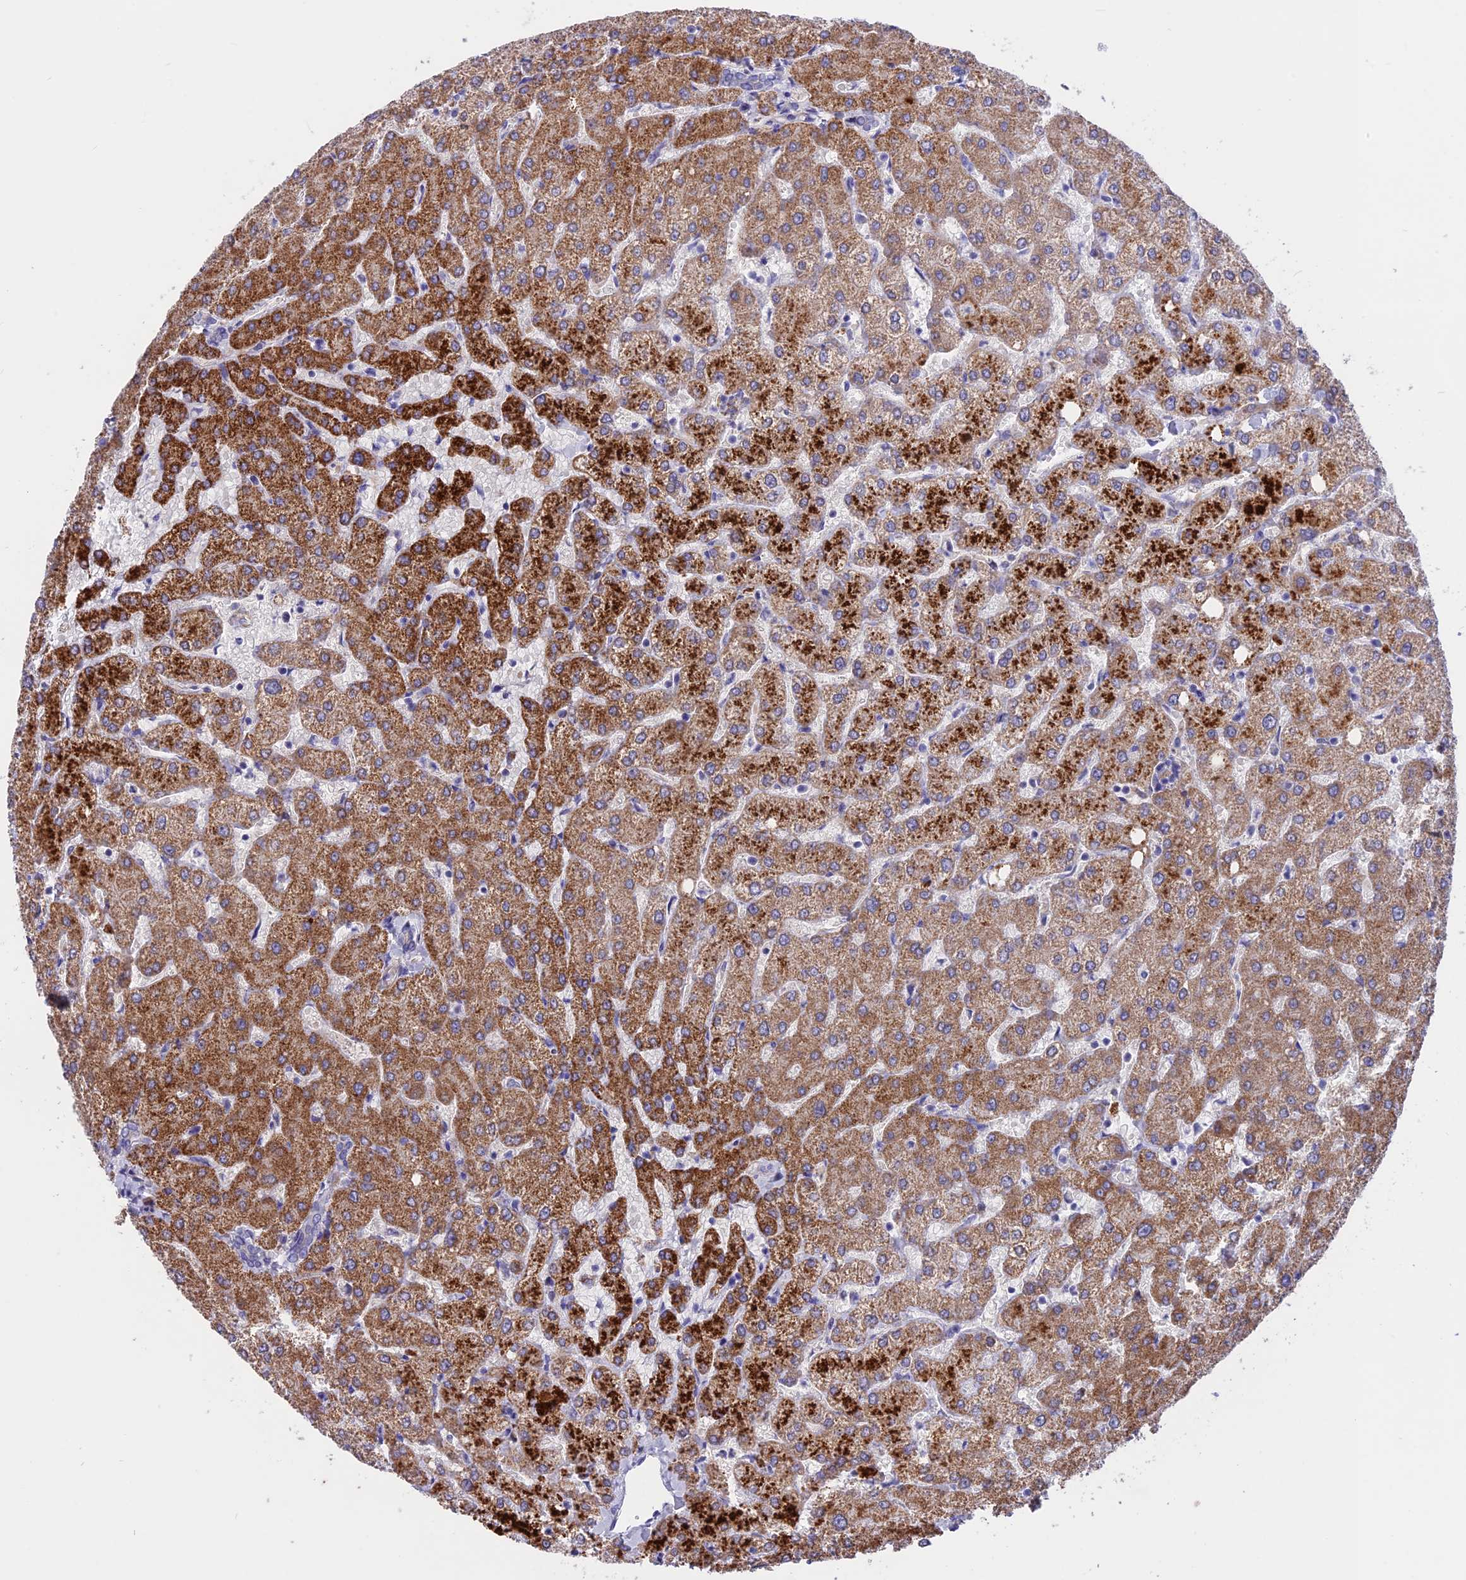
{"staining": {"intensity": "negative", "quantity": "none", "location": "none"}, "tissue": "liver", "cell_type": "Cholangiocytes", "image_type": "normal", "snomed": [{"axis": "morphology", "description": "Normal tissue, NOS"}, {"axis": "topography", "description": "Liver"}], "caption": "Cholangiocytes show no significant expression in benign liver.", "gene": "TMEM138", "patient": {"sex": "female", "age": 54}}